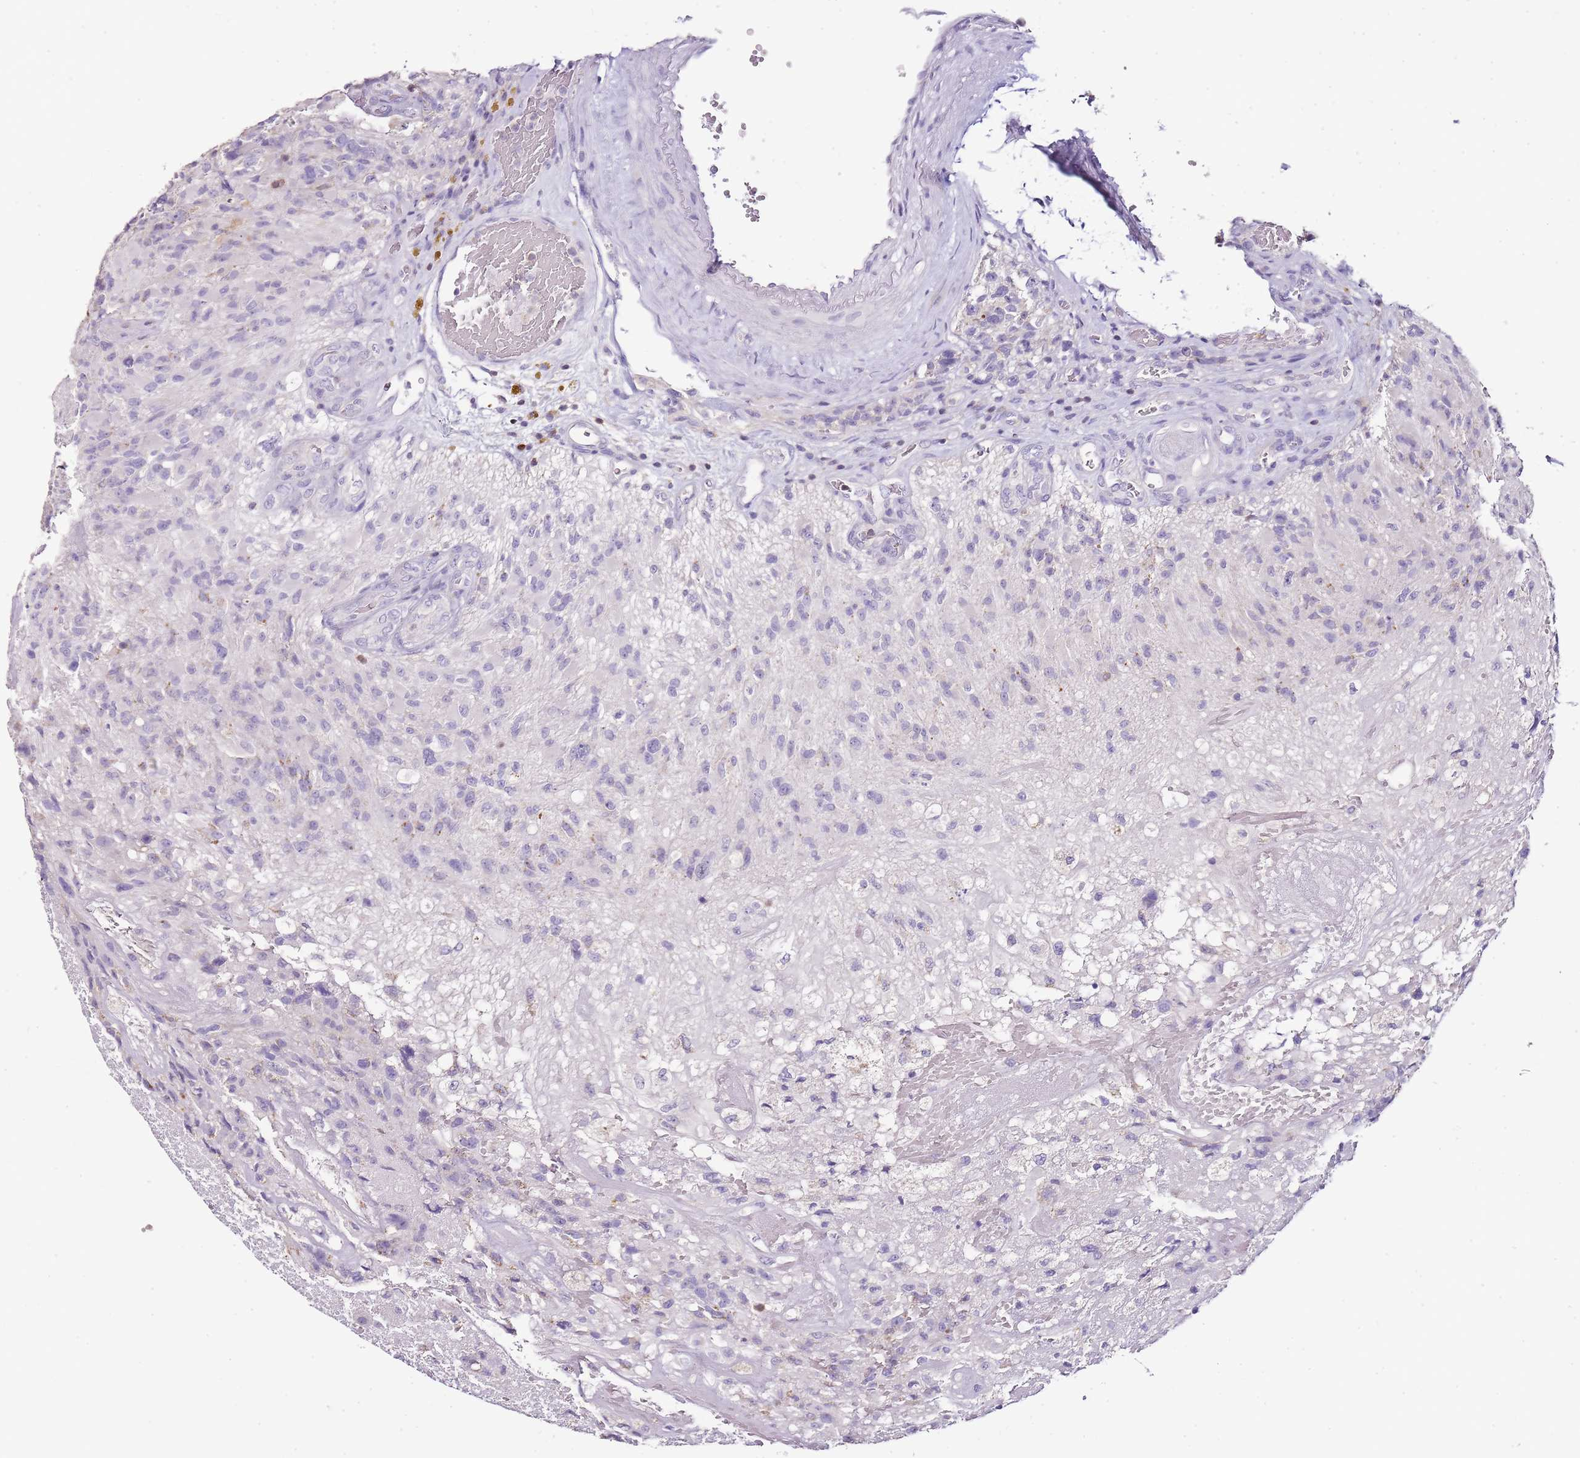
{"staining": {"intensity": "negative", "quantity": "none", "location": "none"}, "tissue": "glioma", "cell_type": "Tumor cells", "image_type": "cancer", "snomed": [{"axis": "morphology", "description": "Glioma, malignant, High grade"}, {"axis": "topography", "description": "Brain"}], "caption": "Immunohistochemistry (IHC) of malignant glioma (high-grade) displays no positivity in tumor cells.", "gene": "ZBP1", "patient": {"sex": "male", "age": 76}}